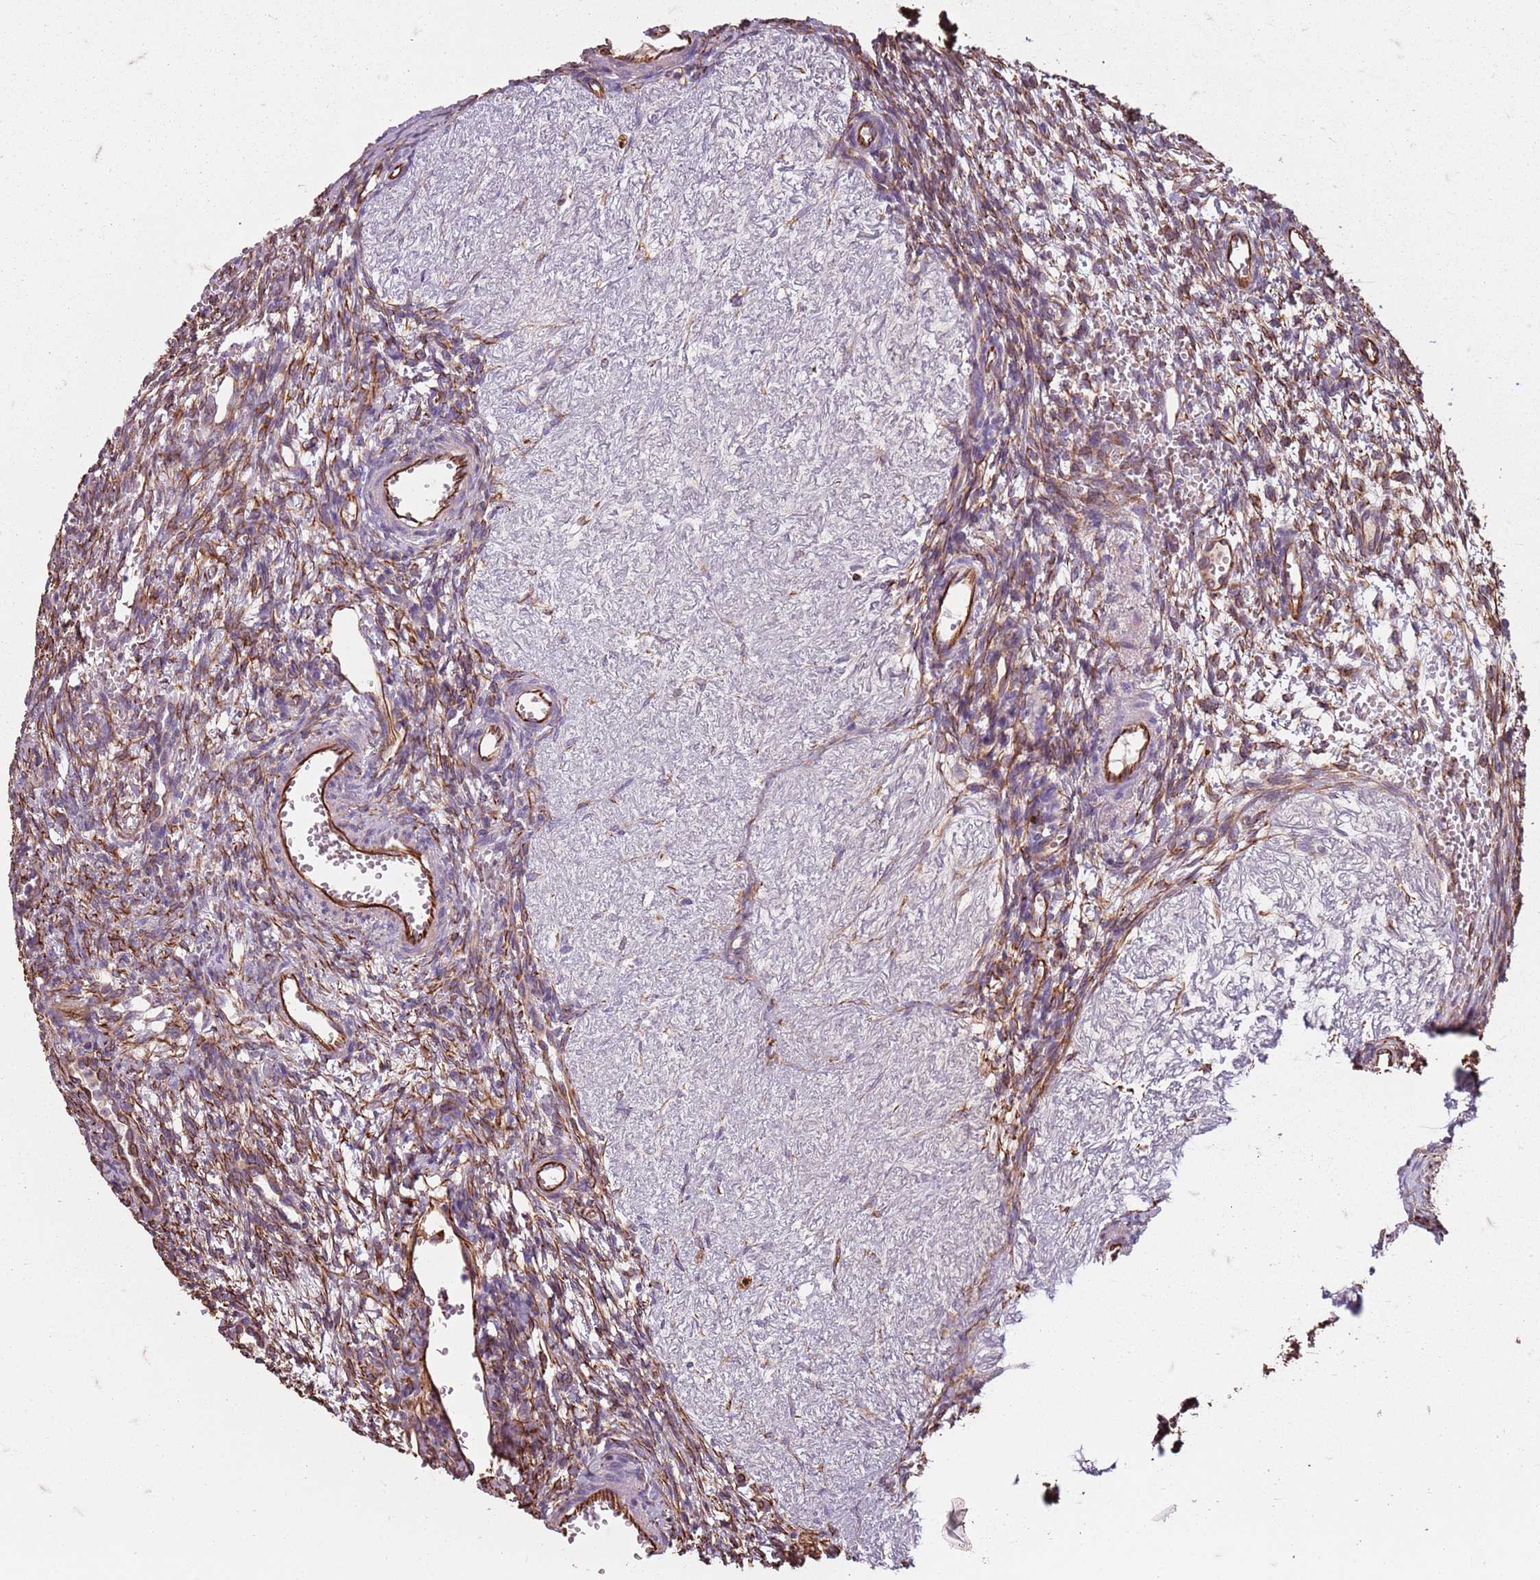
{"staining": {"intensity": "moderate", "quantity": ">75%", "location": "cytoplasmic/membranous"}, "tissue": "ovary", "cell_type": "Ovarian stroma cells", "image_type": "normal", "snomed": [{"axis": "morphology", "description": "Normal tissue, NOS"}, {"axis": "topography", "description": "Ovary"}], "caption": "High-magnification brightfield microscopy of benign ovary stained with DAB (brown) and counterstained with hematoxylin (blue). ovarian stroma cells exhibit moderate cytoplasmic/membranous expression is present in approximately>75% of cells.", "gene": "TAS2R38", "patient": {"sex": "female", "age": 39}}